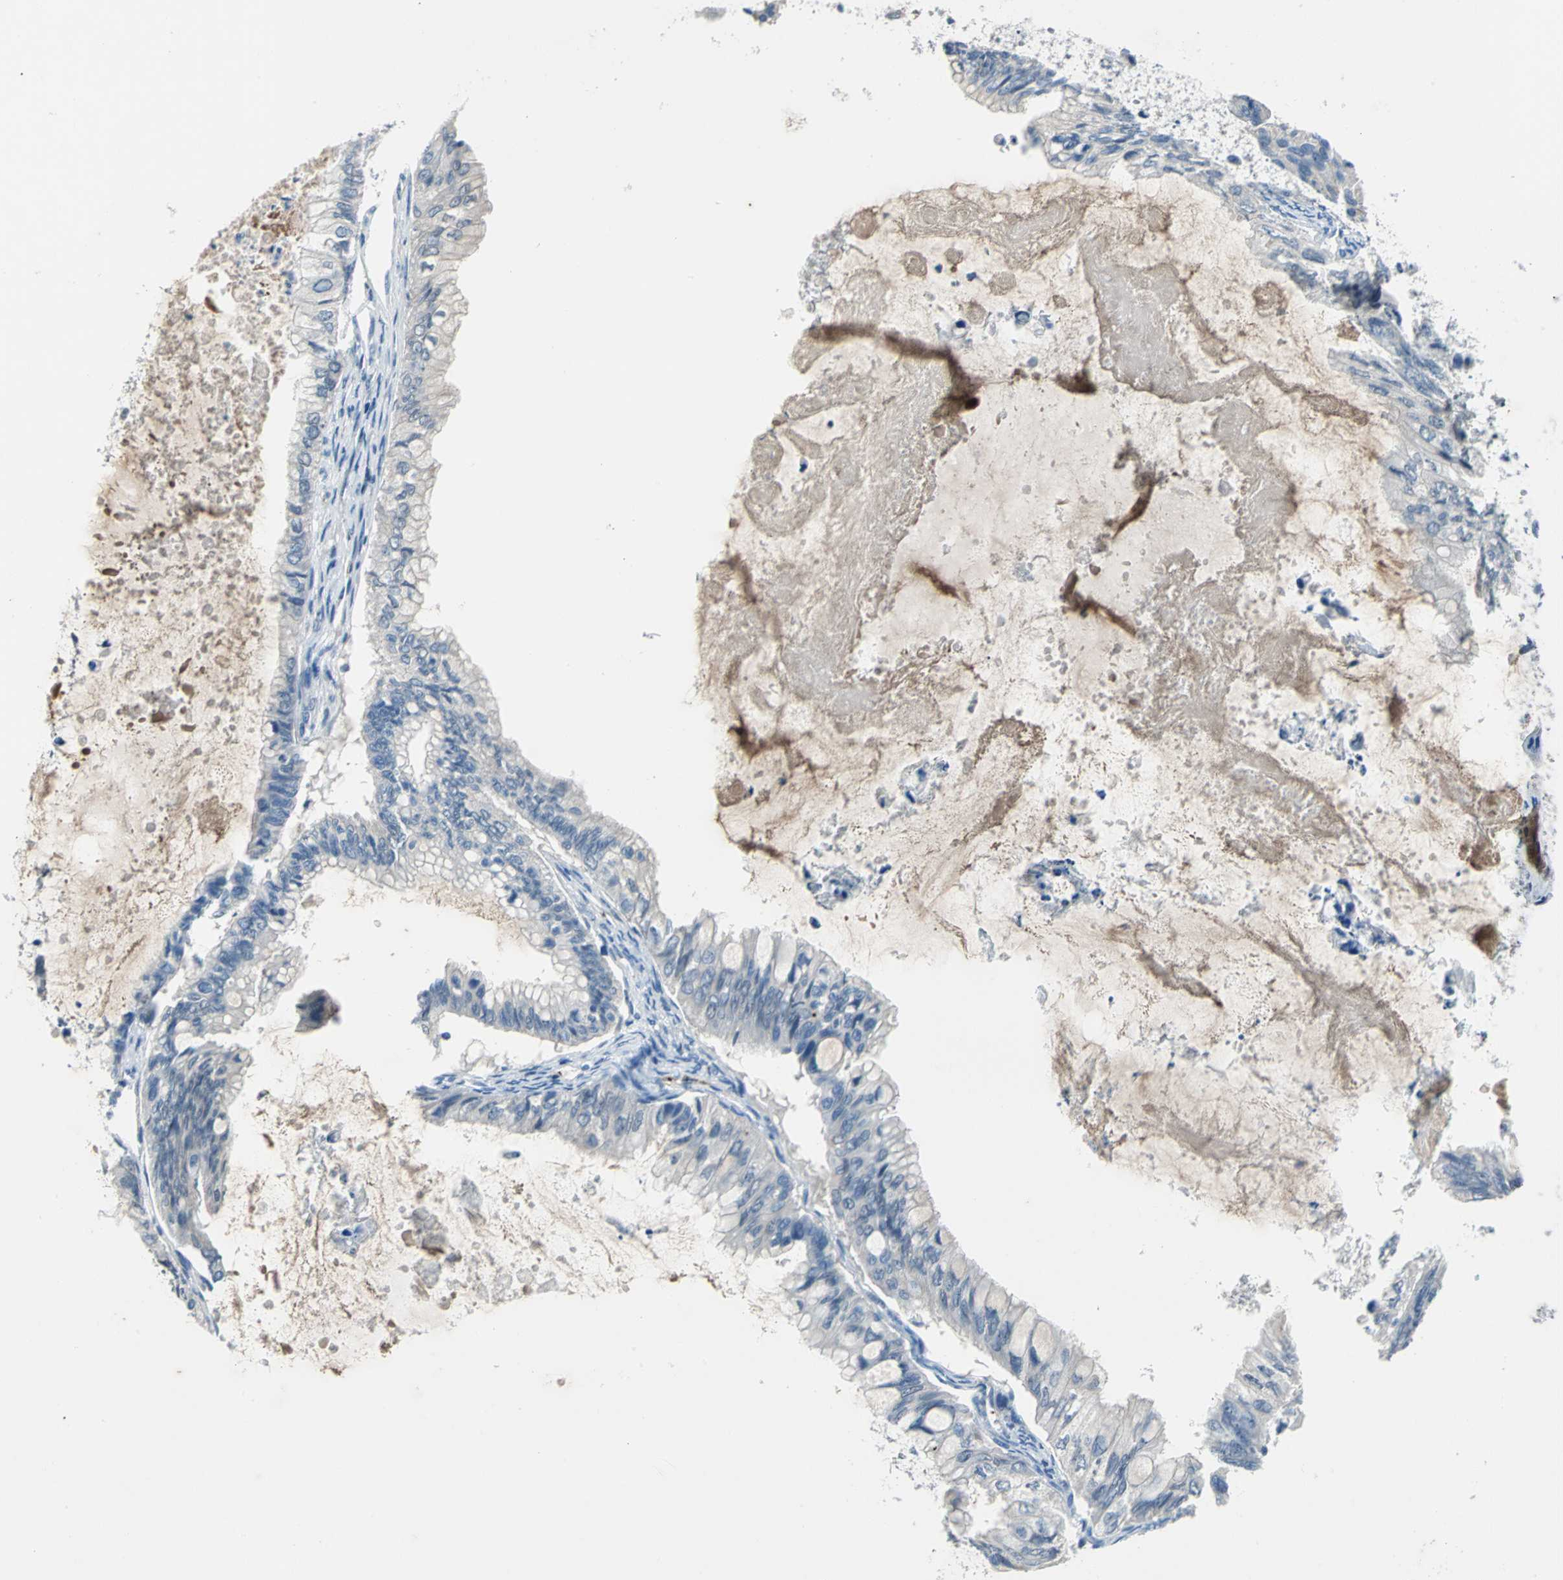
{"staining": {"intensity": "weak", "quantity": "25%-75%", "location": "cytoplasmic/membranous"}, "tissue": "ovarian cancer", "cell_type": "Tumor cells", "image_type": "cancer", "snomed": [{"axis": "morphology", "description": "Cystadenocarcinoma, mucinous, NOS"}, {"axis": "topography", "description": "Ovary"}], "caption": "The image exhibits staining of mucinous cystadenocarcinoma (ovarian), revealing weak cytoplasmic/membranous protein staining (brown color) within tumor cells.", "gene": "SELP", "patient": {"sex": "female", "age": 80}}